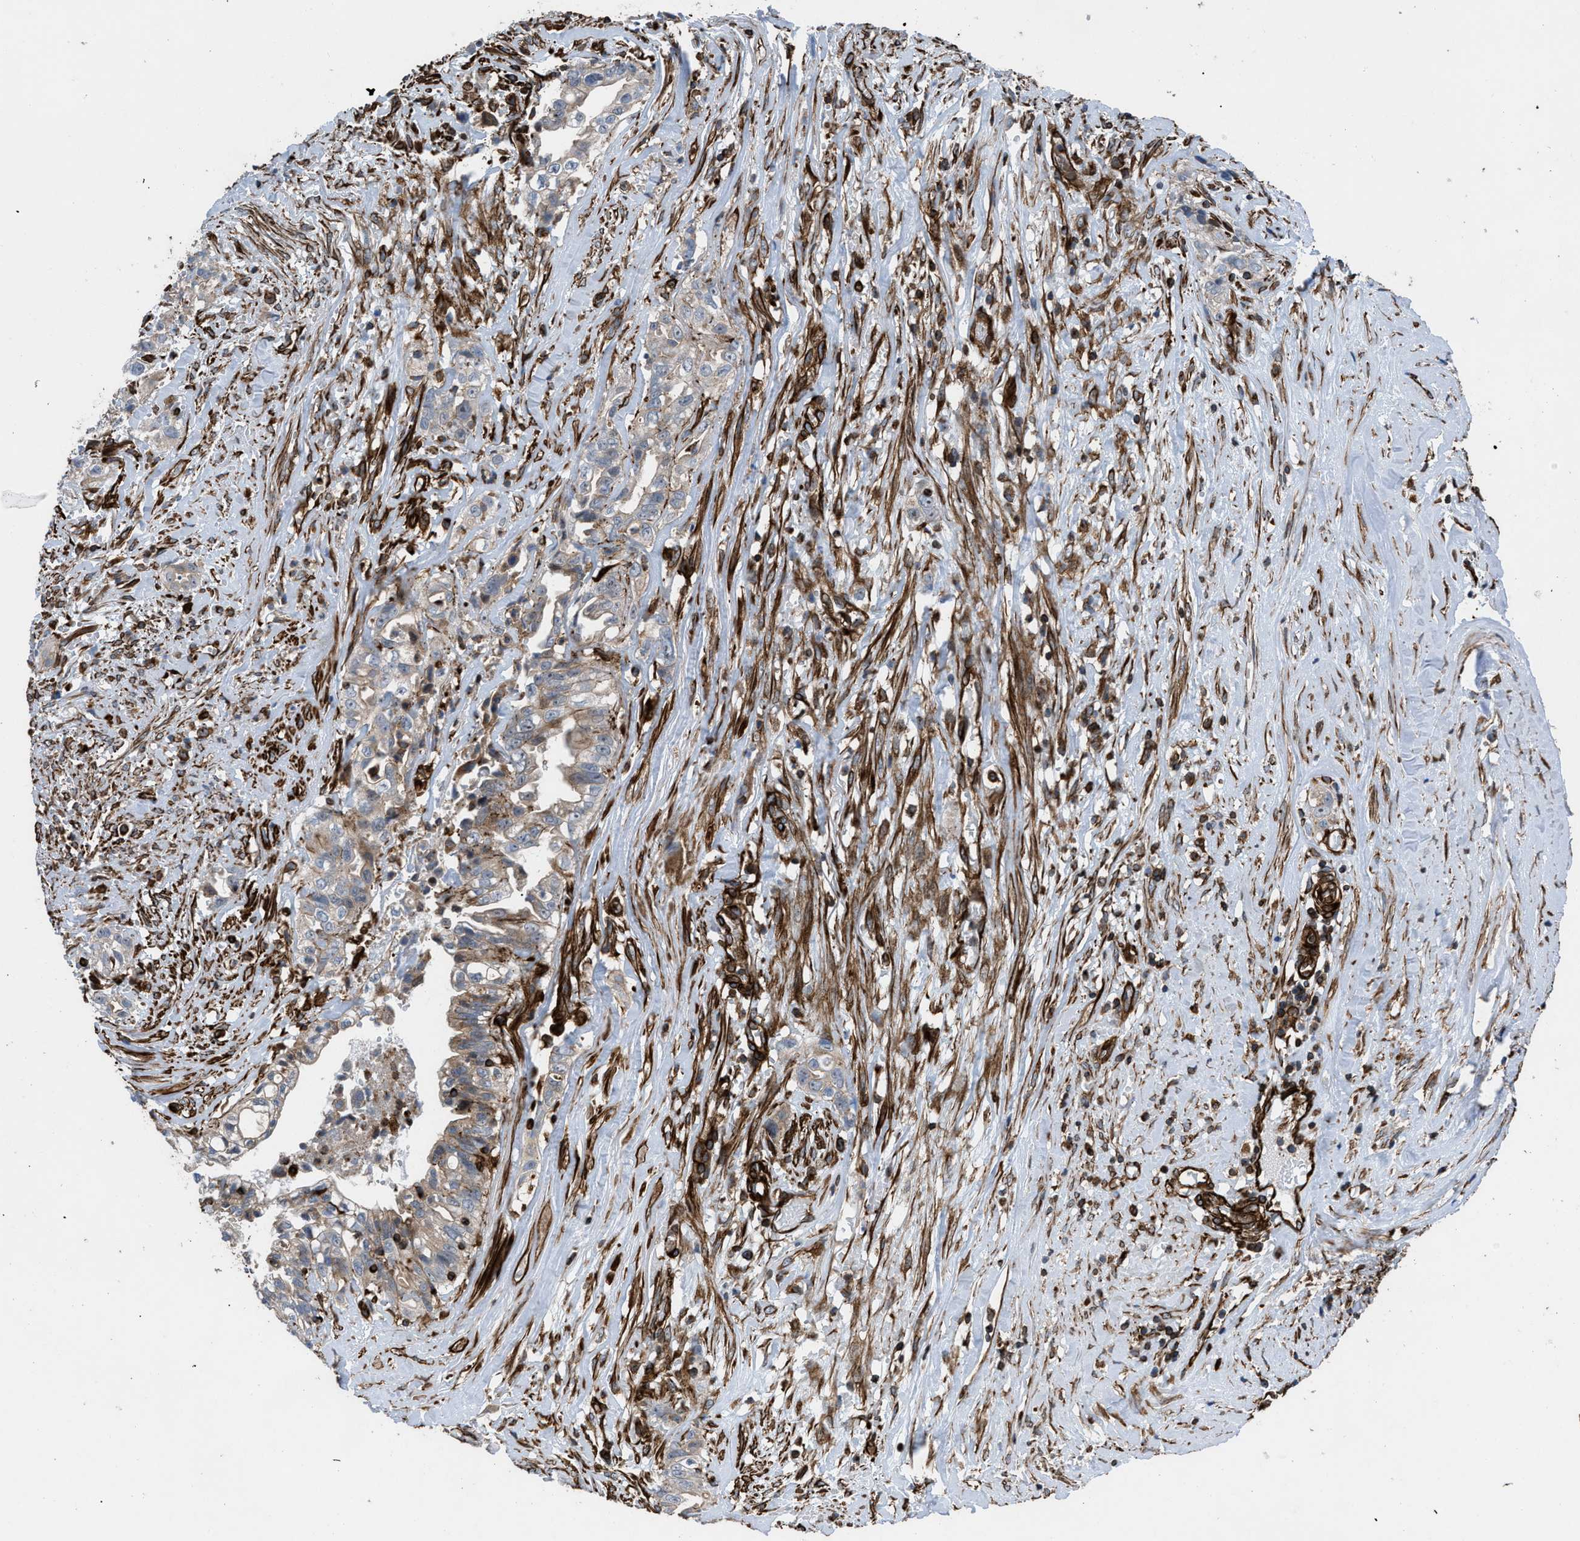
{"staining": {"intensity": "weak", "quantity": "25%-75%", "location": "cytoplasmic/membranous"}, "tissue": "liver cancer", "cell_type": "Tumor cells", "image_type": "cancer", "snomed": [{"axis": "morphology", "description": "Cholangiocarcinoma"}, {"axis": "topography", "description": "Liver"}], "caption": "Immunohistochemical staining of human liver cholangiocarcinoma reveals low levels of weak cytoplasmic/membranous expression in approximately 25%-75% of tumor cells.", "gene": "PTPRE", "patient": {"sex": "female", "age": 70}}